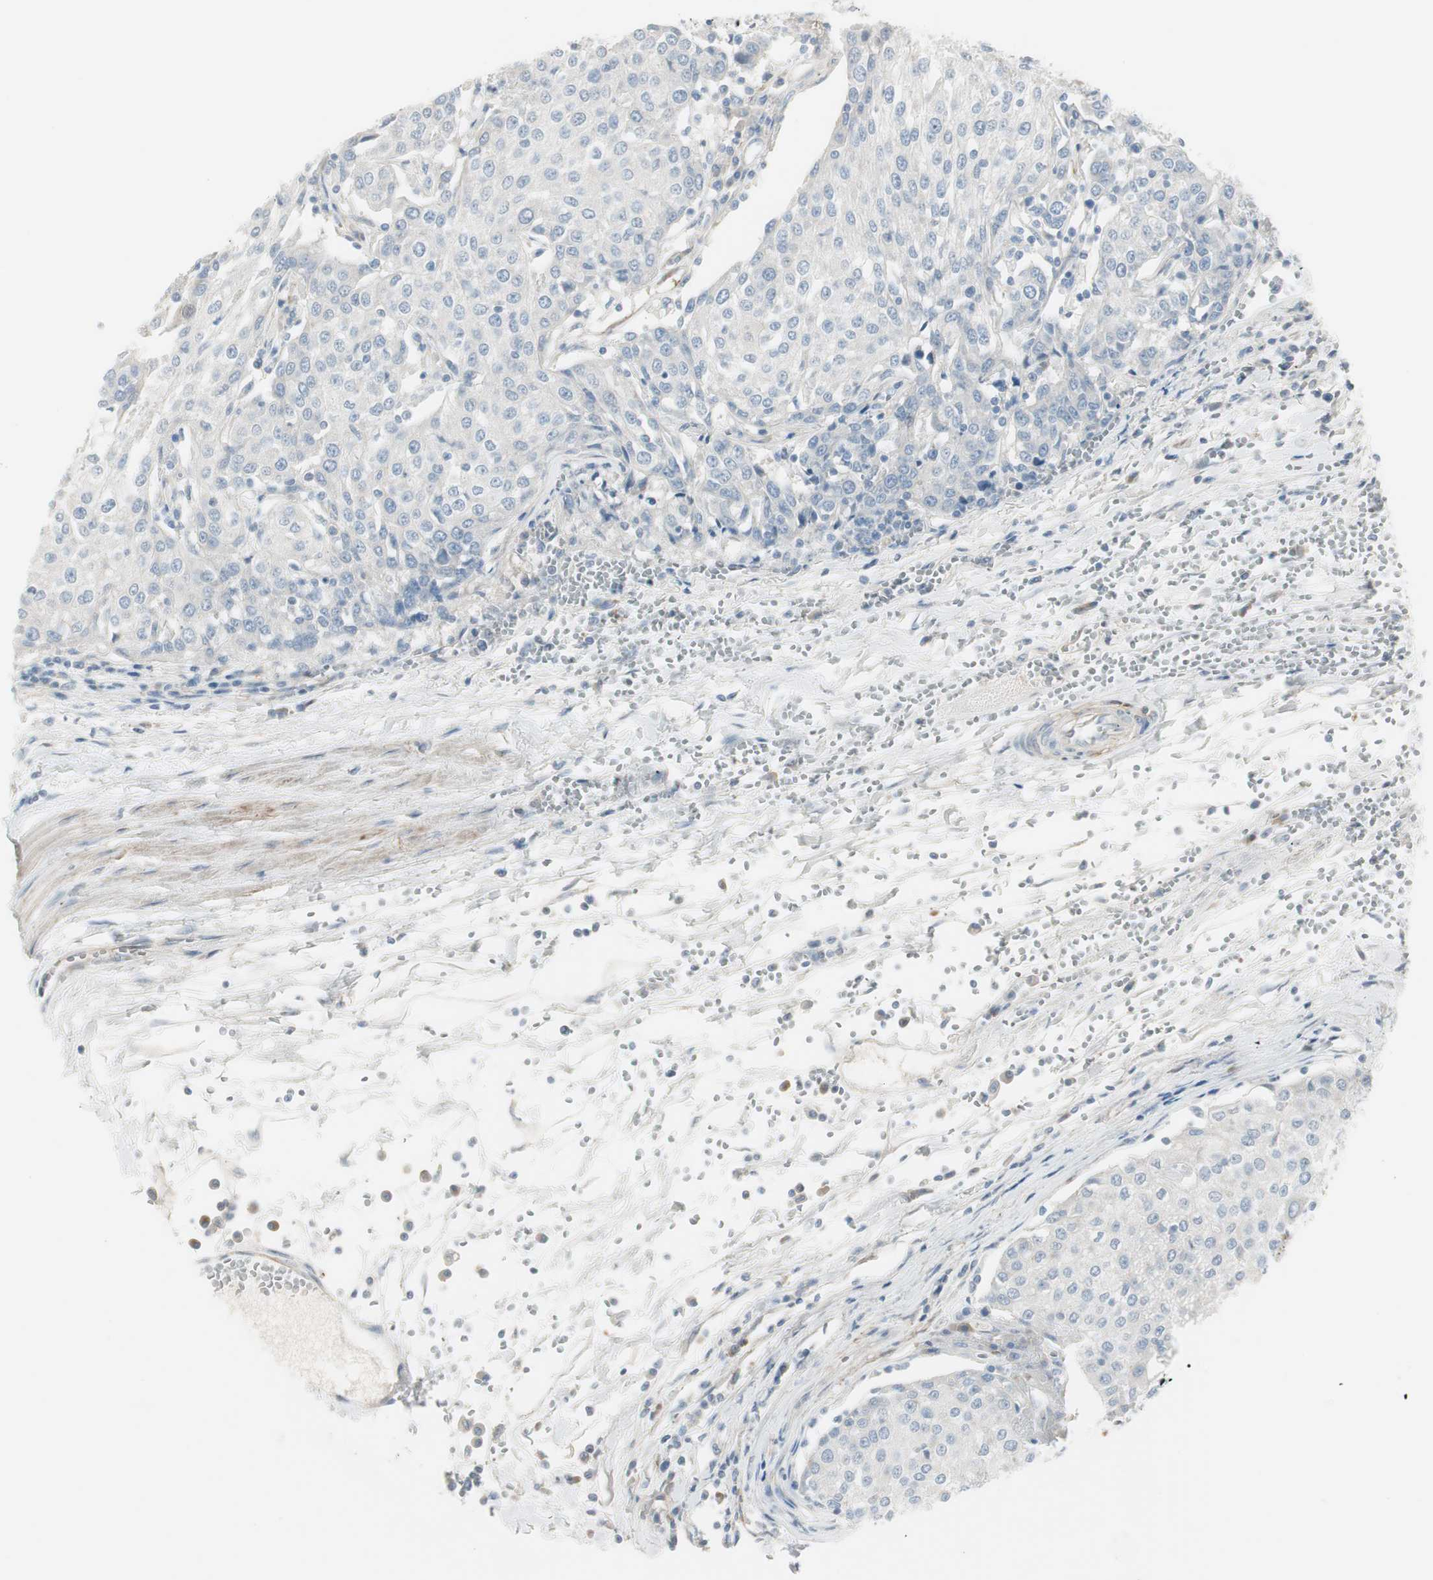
{"staining": {"intensity": "negative", "quantity": "none", "location": "none"}, "tissue": "urothelial cancer", "cell_type": "Tumor cells", "image_type": "cancer", "snomed": [{"axis": "morphology", "description": "Urothelial carcinoma, High grade"}, {"axis": "topography", "description": "Urinary bladder"}], "caption": "Protein analysis of high-grade urothelial carcinoma reveals no significant staining in tumor cells. (DAB (3,3'-diaminobenzidine) immunohistochemistry, high magnification).", "gene": "CACNA2D1", "patient": {"sex": "female", "age": 85}}